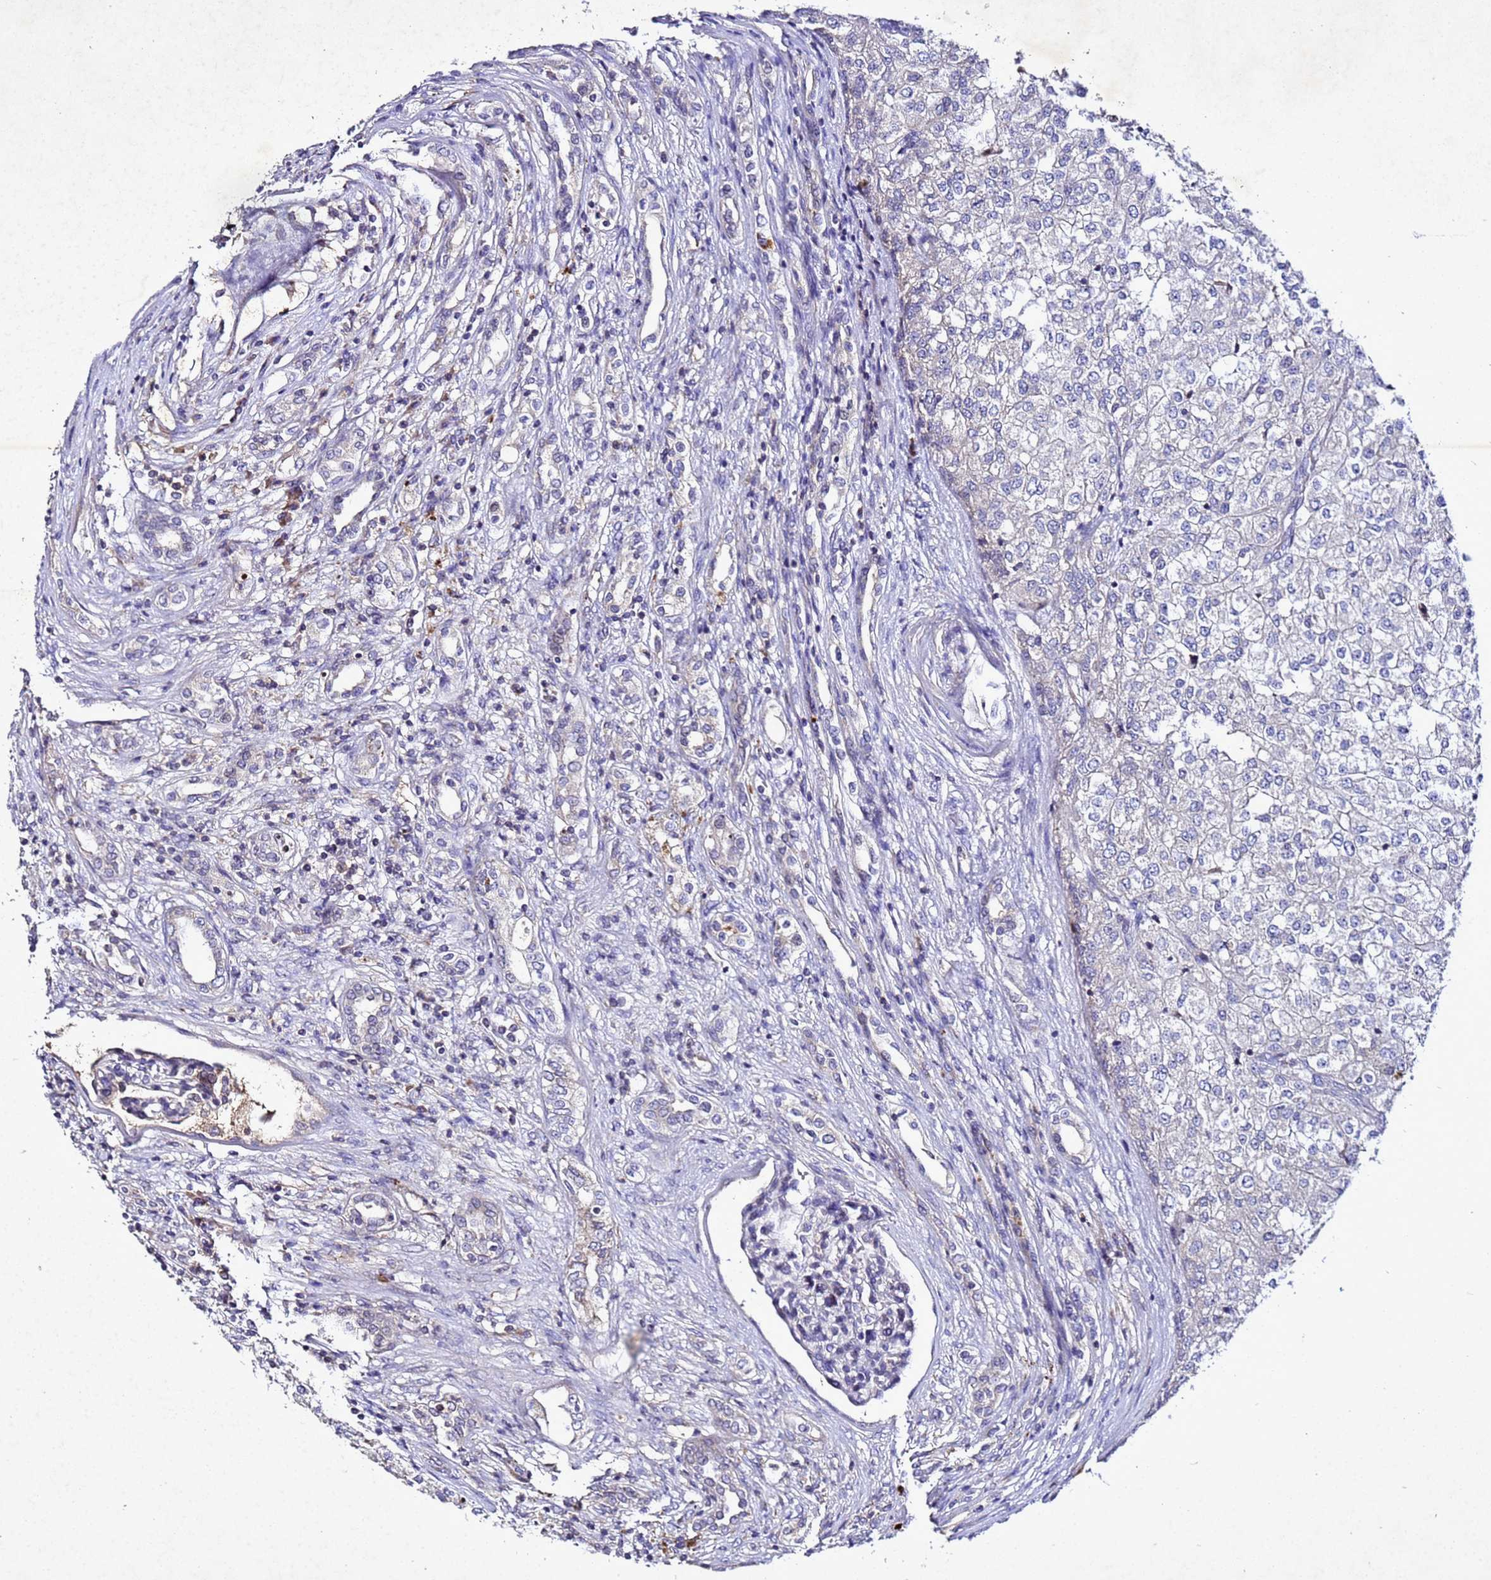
{"staining": {"intensity": "negative", "quantity": "none", "location": "none"}, "tissue": "renal cancer", "cell_type": "Tumor cells", "image_type": "cancer", "snomed": [{"axis": "morphology", "description": "Adenocarcinoma, NOS"}, {"axis": "topography", "description": "Kidney"}], "caption": "An immunohistochemistry (IHC) micrograph of renal adenocarcinoma is shown. There is no staining in tumor cells of renal adenocarcinoma. (DAB (3,3'-diaminobenzidine) IHC with hematoxylin counter stain).", "gene": "SV2B", "patient": {"sex": "female", "age": 54}}